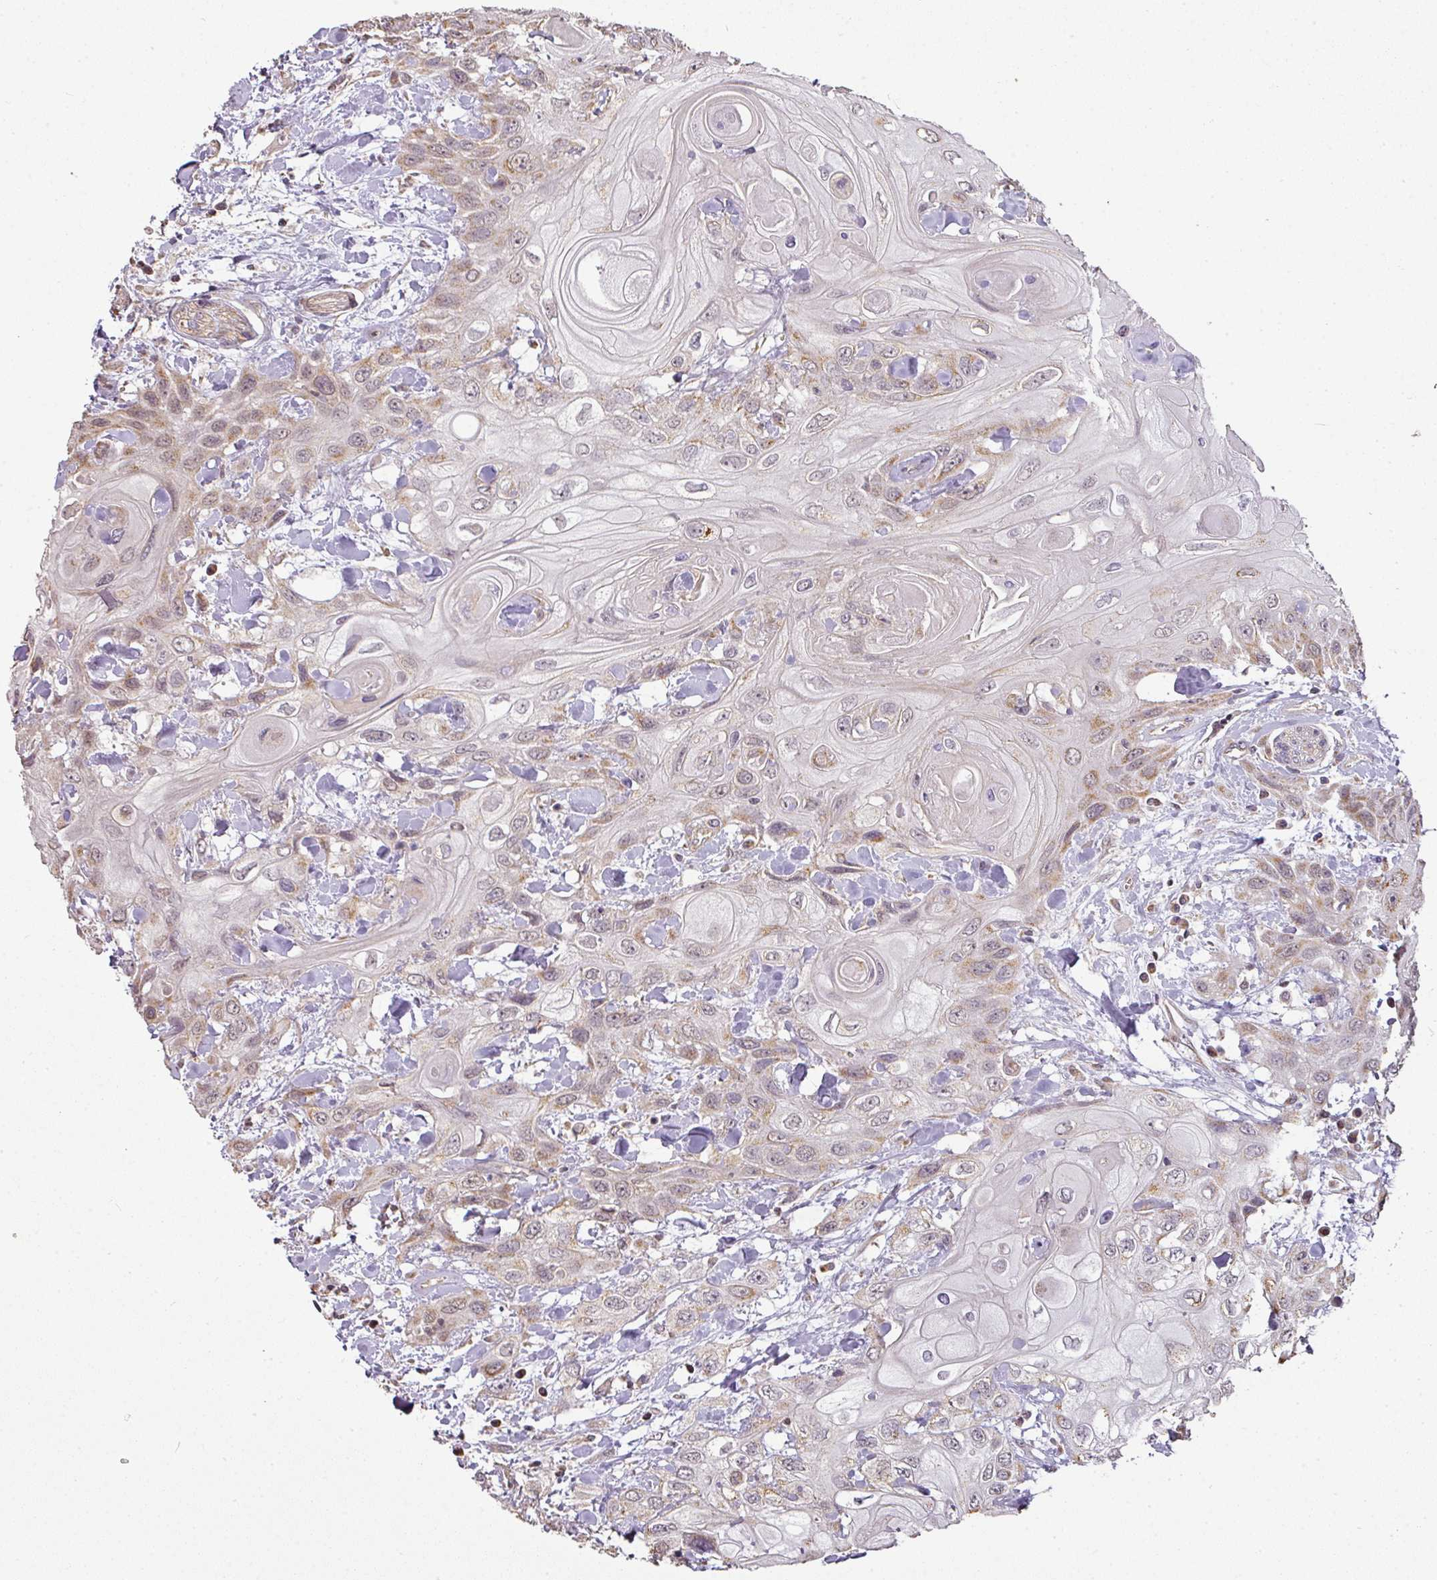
{"staining": {"intensity": "moderate", "quantity": "25%-75%", "location": "cytoplasmic/membranous"}, "tissue": "head and neck cancer", "cell_type": "Tumor cells", "image_type": "cancer", "snomed": [{"axis": "morphology", "description": "Squamous cell carcinoma, NOS"}, {"axis": "topography", "description": "Head-Neck"}], "caption": "Immunohistochemical staining of squamous cell carcinoma (head and neck) displays moderate cytoplasmic/membranous protein staining in about 25%-75% of tumor cells.", "gene": "MYOM2", "patient": {"sex": "female", "age": 43}}